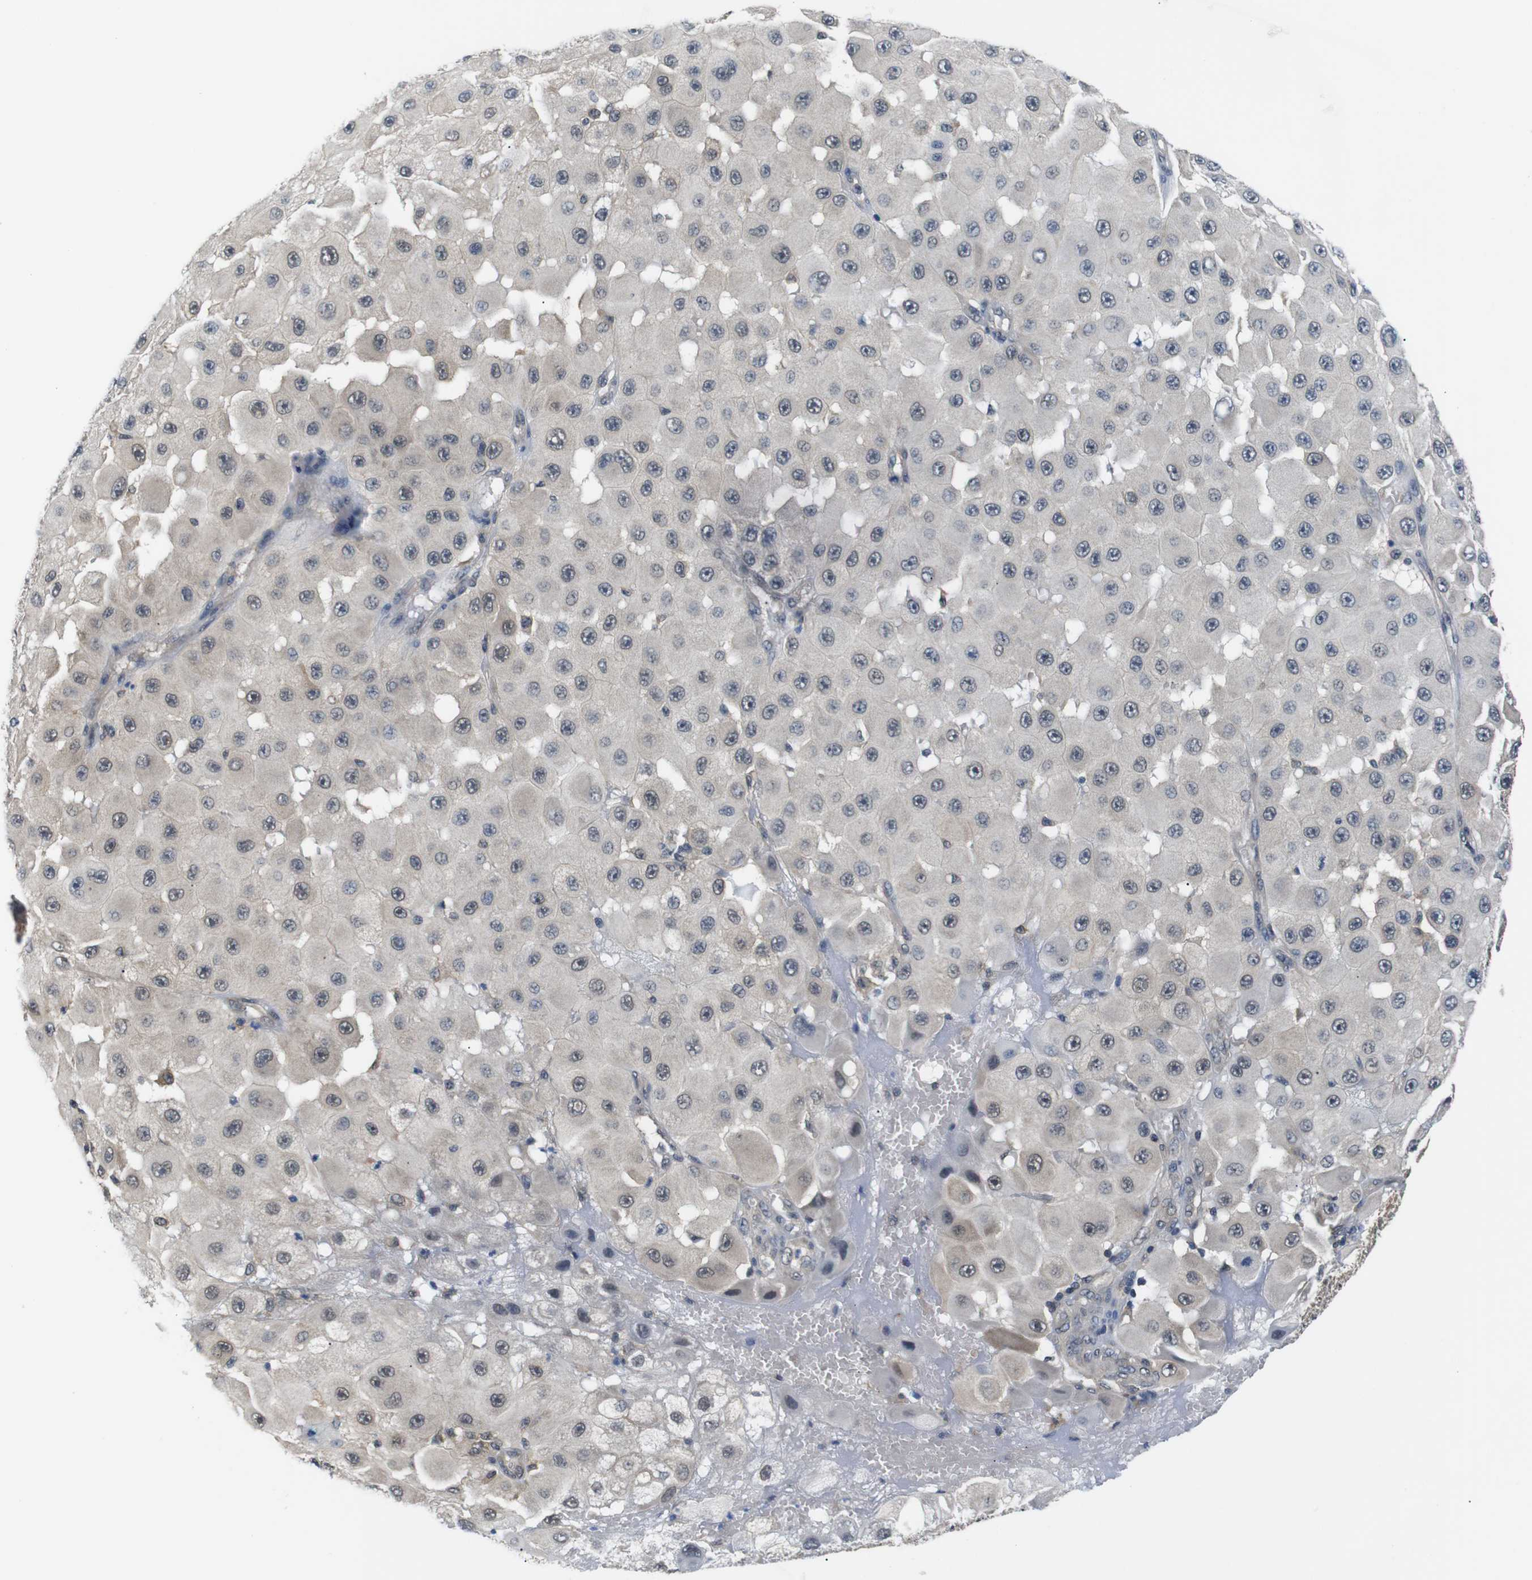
{"staining": {"intensity": "weak", "quantity": ">75%", "location": "cytoplasmic/membranous,nuclear"}, "tissue": "melanoma", "cell_type": "Tumor cells", "image_type": "cancer", "snomed": [{"axis": "morphology", "description": "Malignant melanoma, NOS"}, {"axis": "topography", "description": "Skin"}], "caption": "This photomicrograph demonstrates immunohistochemistry (IHC) staining of human melanoma, with low weak cytoplasmic/membranous and nuclear staining in about >75% of tumor cells.", "gene": "UBXN1", "patient": {"sex": "female", "age": 81}}